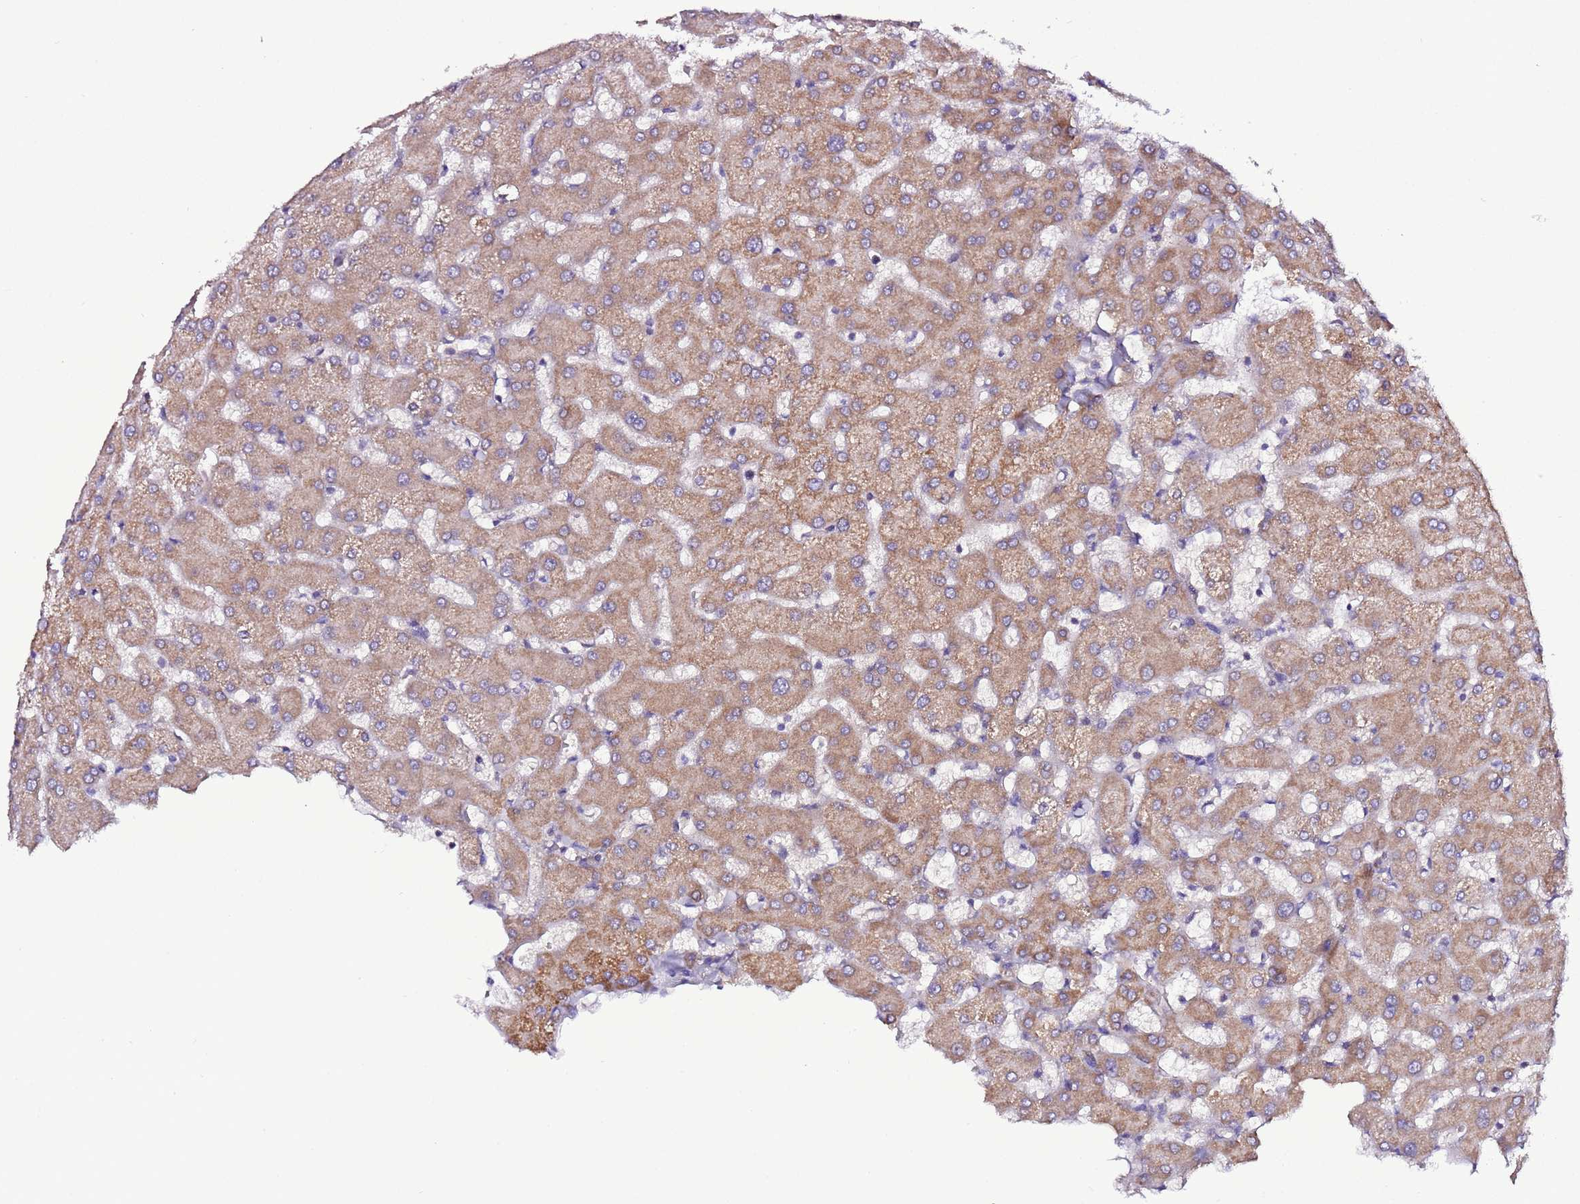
{"staining": {"intensity": "negative", "quantity": "none", "location": "none"}, "tissue": "liver", "cell_type": "Cholangiocytes", "image_type": "normal", "snomed": [{"axis": "morphology", "description": "Normal tissue, NOS"}, {"axis": "topography", "description": "Liver"}], "caption": "An immunohistochemistry micrograph of unremarkable liver is shown. There is no staining in cholangiocytes of liver.", "gene": "AHI1", "patient": {"sex": "female", "age": 63}}